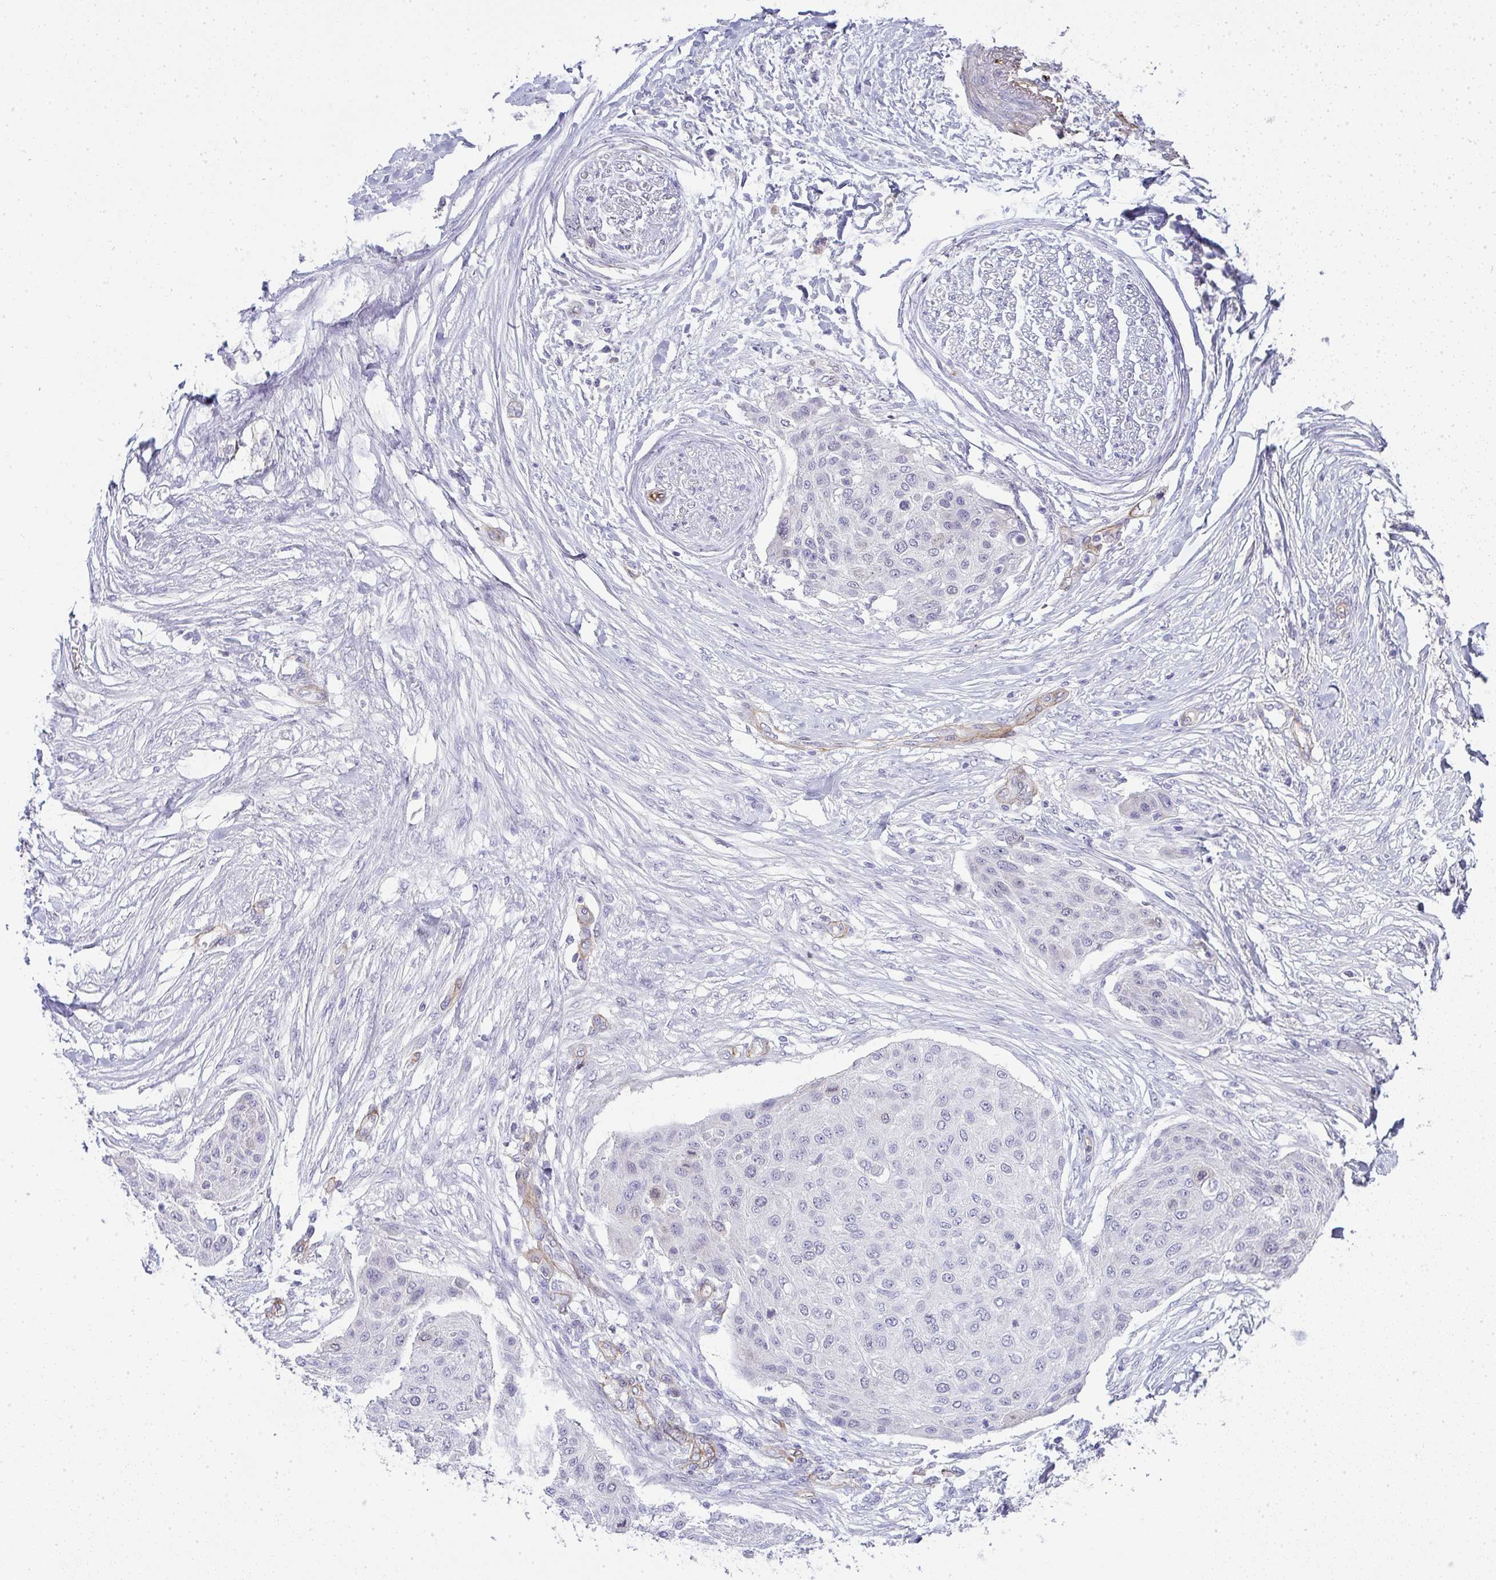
{"staining": {"intensity": "negative", "quantity": "none", "location": "none"}, "tissue": "skin cancer", "cell_type": "Tumor cells", "image_type": "cancer", "snomed": [{"axis": "morphology", "description": "Squamous cell carcinoma, NOS"}, {"axis": "topography", "description": "Skin"}], "caption": "High magnification brightfield microscopy of squamous cell carcinoma (skin) stained with DAB (3,3'-diaminobenzidine) (brown) and counterstained with hematoxylin (blue): tumor cells show no significant positivity. The staining is performed using DAB brown chromogen with nuclei counter-stained in using hematoxylin.", "gene": "UBE2S", "patient": {"sex": "female", "age": 87}}